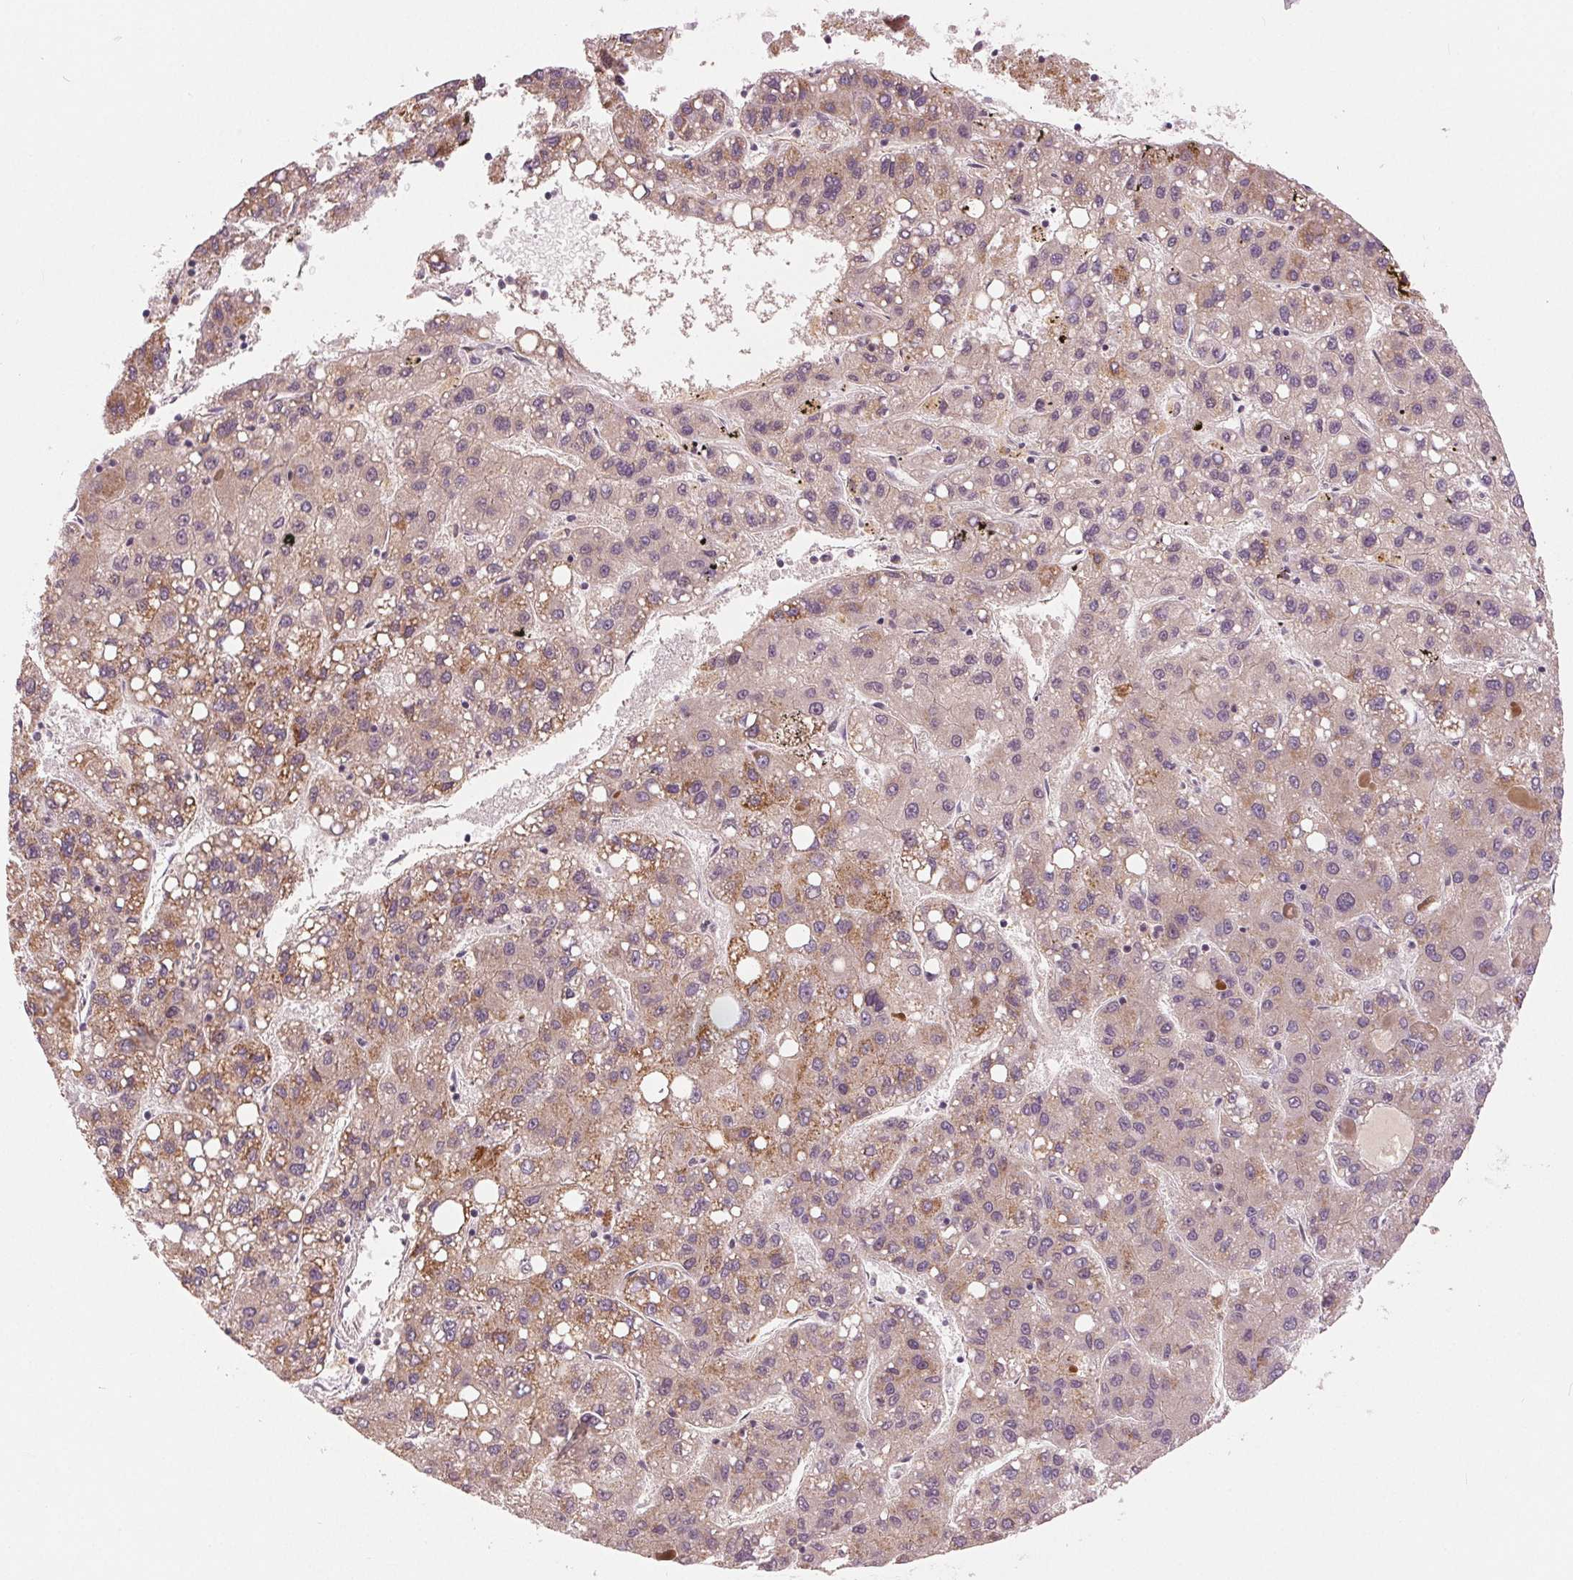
{"staining": {"intensity": "moderate", "quantity": "<25%", "location": "cytoplasmic/membranous"}, "tissue": "liver cancer", "cell_type": "Tumor cells", "image_type": "cancer", "snomed": [{"axis": "morphology", "description": "Carcinoma, Hepatocellular, NOS"}, {"axis": "topography", "description": "Liver"}], "caption": "IHC (DAB) staining of hepatocellular carcinoma (liver) reveals moderate cytoplasmic/membranous protein positivity in approximately <25% of tumor cells. (Brightfield microscopy of DAB IHC at high magnification).", "gene": "ZNF605", "patient": {"sex": "female", "age": 82}}